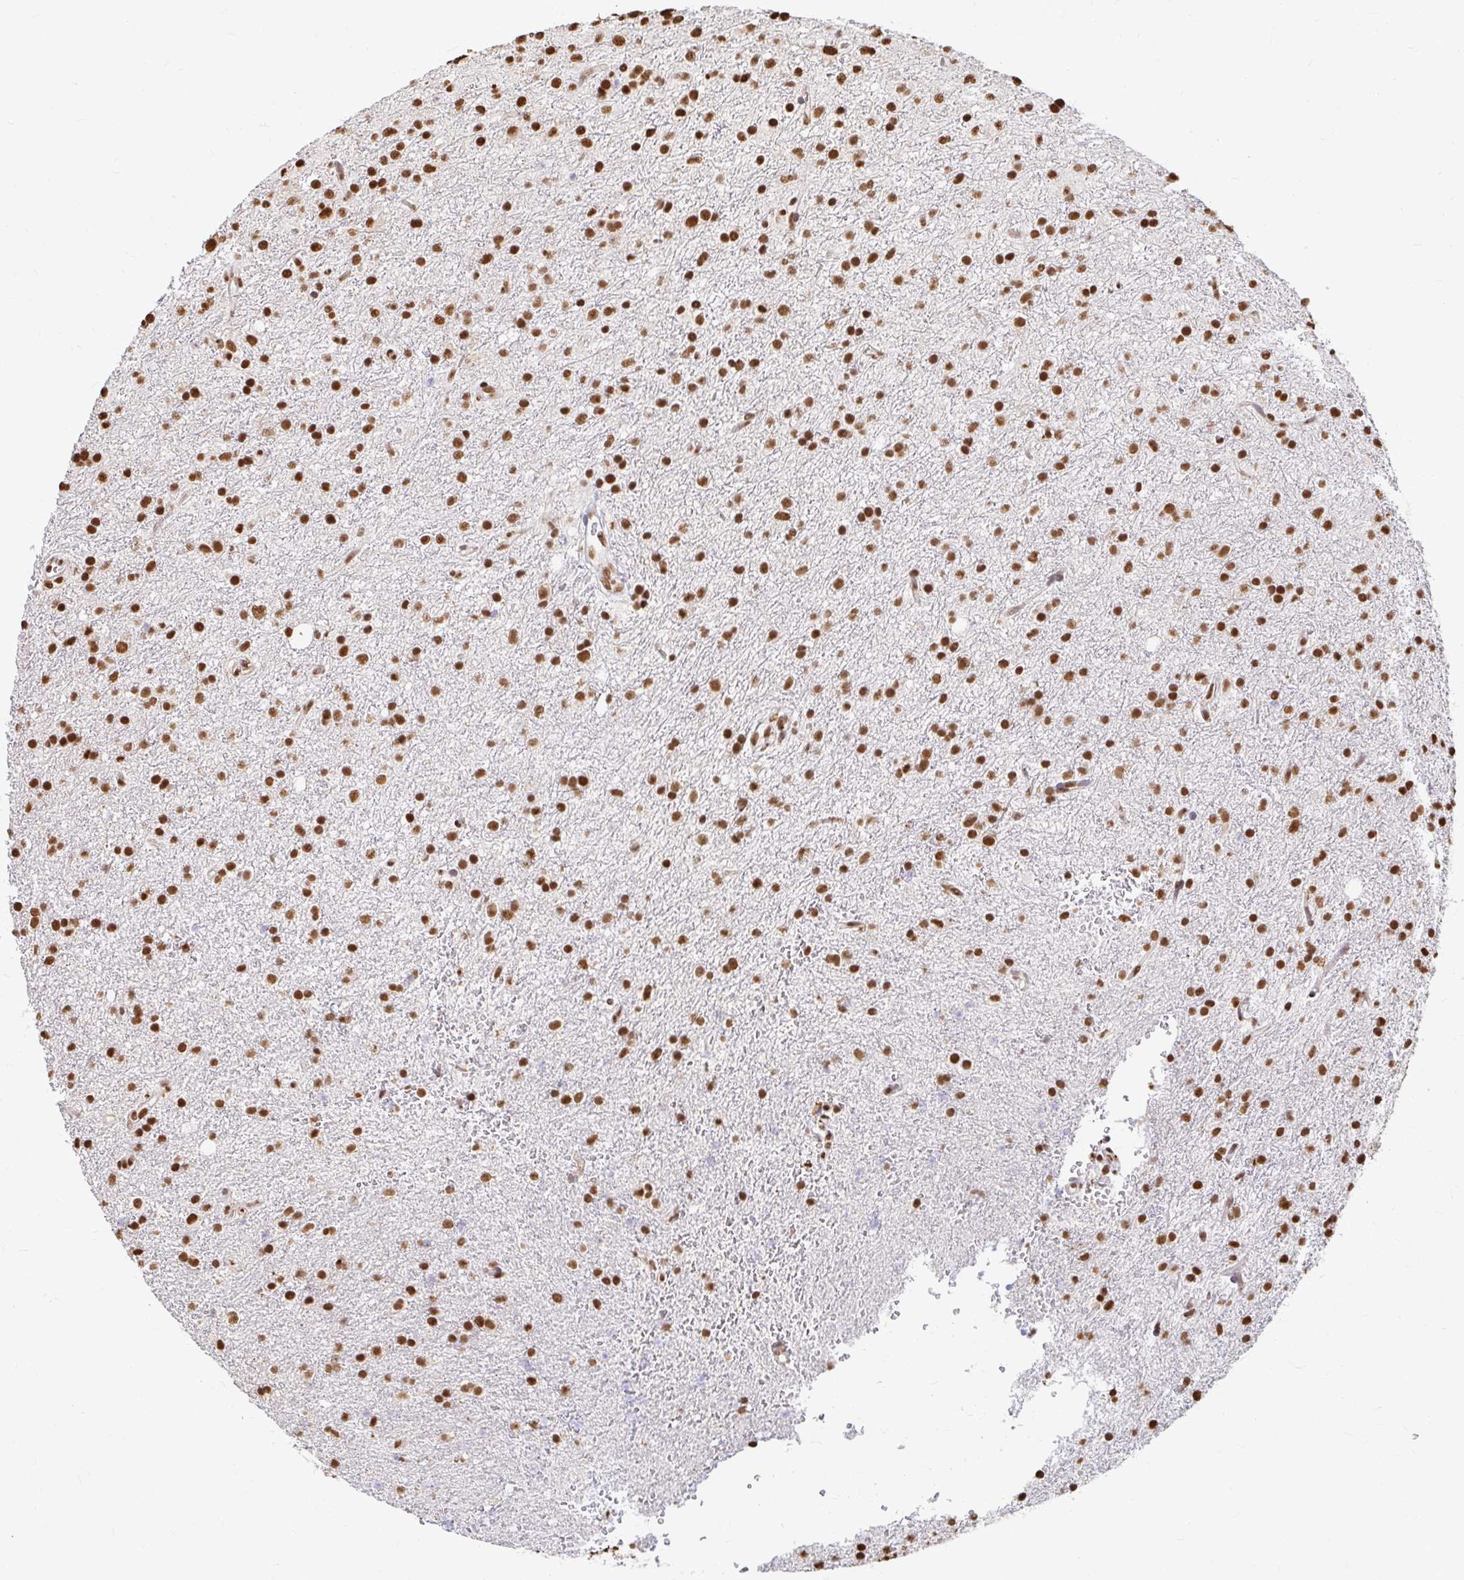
{"staining": {"intensity": "strong", "quantity": ">75%", "location": "nuclear"}, "tissue": "glioma", "cell_type": "Tumor cells", "image_type": "cancer", "snomed": [{"axis": "morphology", "description": "Glioma, malignant, Low grade"}, {"axis": "topography", "description": "Brain"}], "caption": "Tumor cells exhibit strong nuclear positivity in about >75% of cells in malignant glioma (low-grade).", "gene": "HNRNPU", "patient": {"sex": "female", "age": 33}}